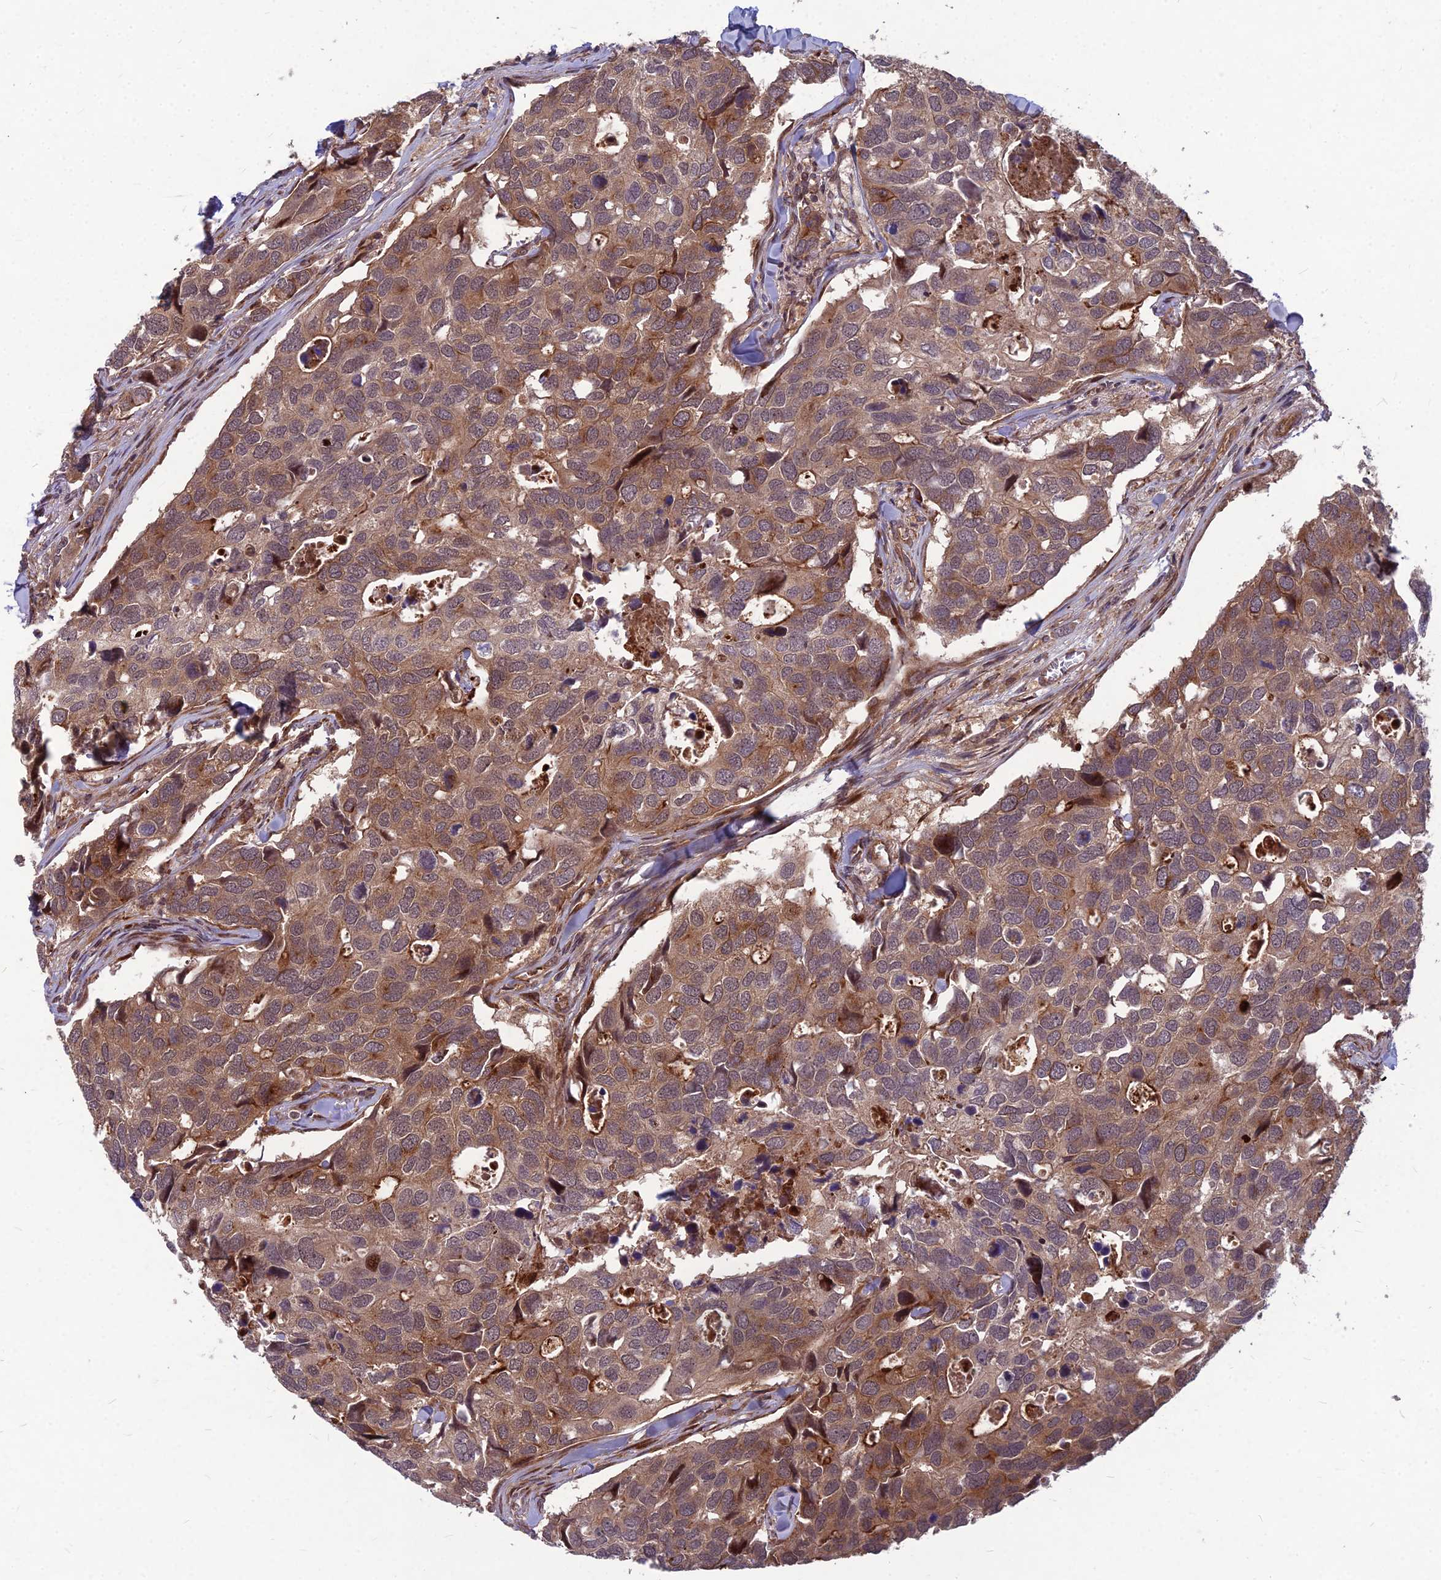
{"staining": {"intensity": "moderate", "quantity": ">75%", "location": "cytoplasmic/membranous"}, "tissue": "breast cancer", "cell_type": "Tumor cells", "image_type": "cancer", "snomed": [{"axis": "morphology", "description": "Duct carcinoma"}, {"axis": "topography", "description": "Breast"}], "caption": "Immunohistochemical staining of breast infiltrating ductal carcinoma reveals medium levels of moderate cytoplasmic/membranous staining in approximately >75% of tumor cells.", "gene": "MFSD8", "patient": {"sex": "female", "age": 83}}